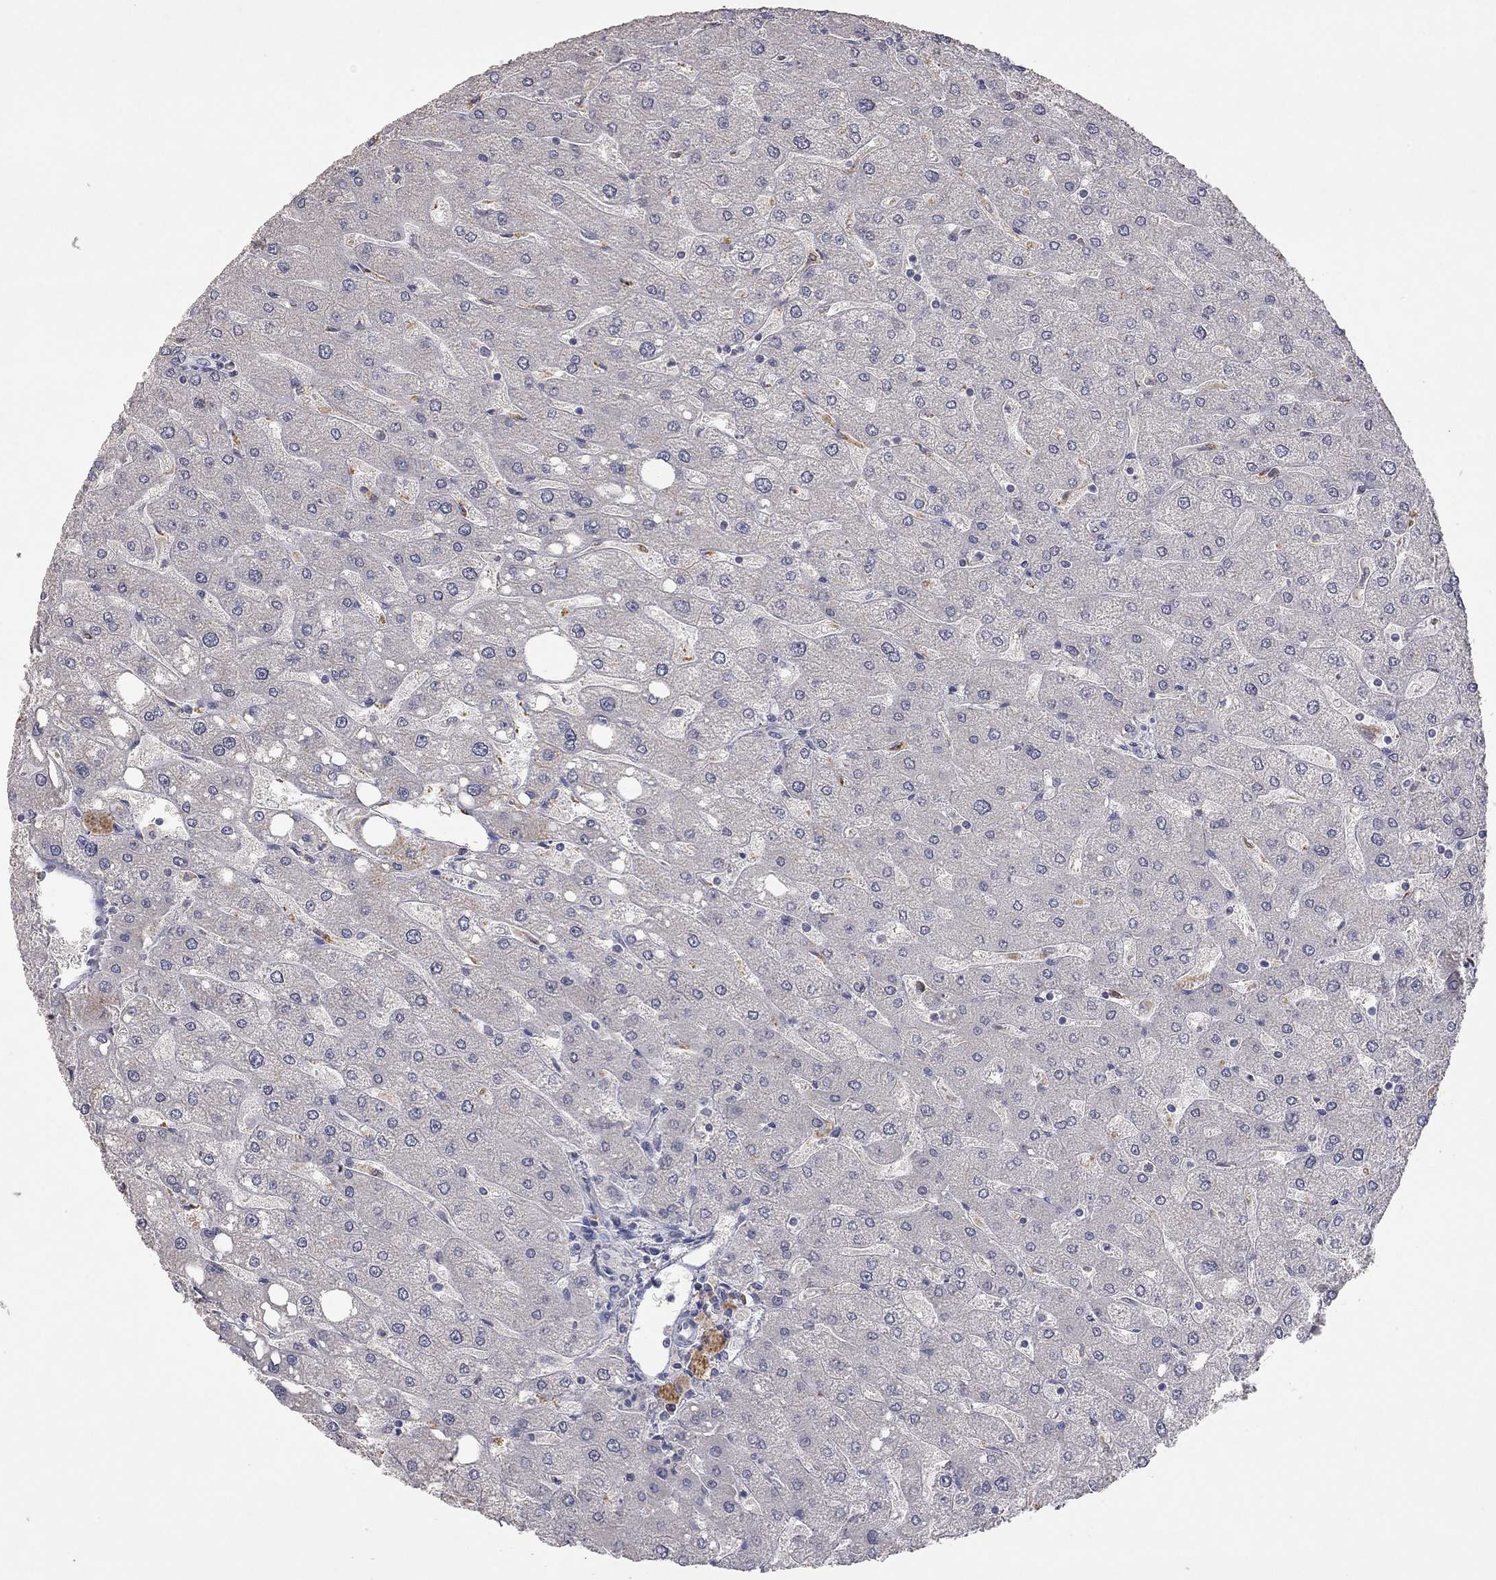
{"staining": {"intensity": "negative", "quantity": "none", "location": "none"}, "tissue": "liver", "cell_type": "Cholangiocytes", "image_type": "normal", "snomed": [{"axis": "morphology", "description": "Normal tissue, NOS"}, {"axis": "topography", "description": "Liver"}], "caption": "High magnification brightfield microscopy of normal liver stained with DAB (3,3'-diaminobenzidine) (brown) and counterstained with hematoxylin (blue): cholangiocytes show no significant staining.", "gene": "SYT12", "patient": {"sex": "male", "age": 67}}